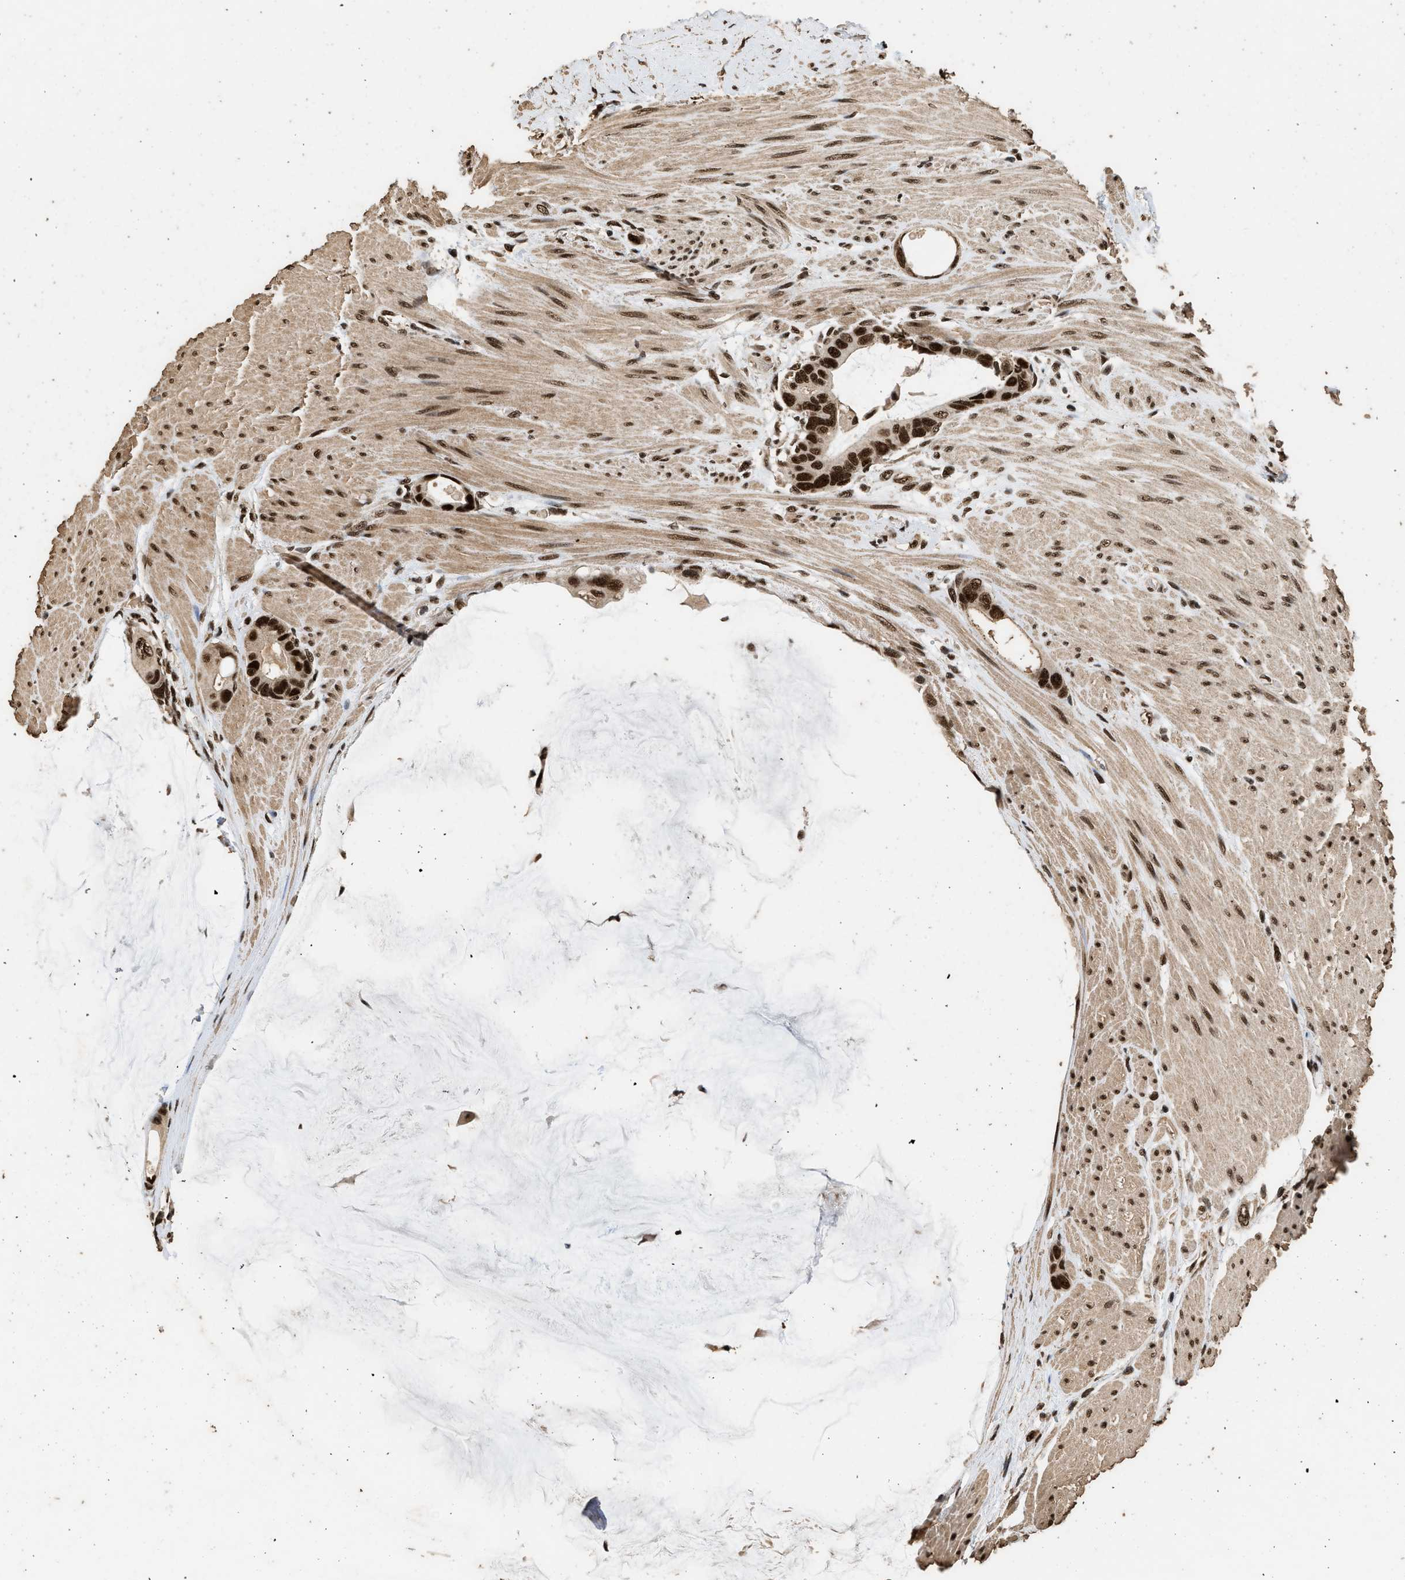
{"staining": {"intensity": "strong", "quantity": ">75%", "location": "nuclear"}, "tissue": "colorectal cancer", "cell_type": "Tumor cells", "image_type": "cancer", "snomed": [{"axis": "morphology", "description": "Adenocarcinoma, NOS"}, {"axis": "topography", "description": "Rectum"}], "caption": "Tumor cells demonstrate high levels of strong nuclear expression in approximately >75% of cells in human colorectal cancer (adenocarcinoma). (IHC, brightfield microscopy, high magnification).", "gene": "PPP4R3B", "patient": {"sex": "male", "age": 51}}